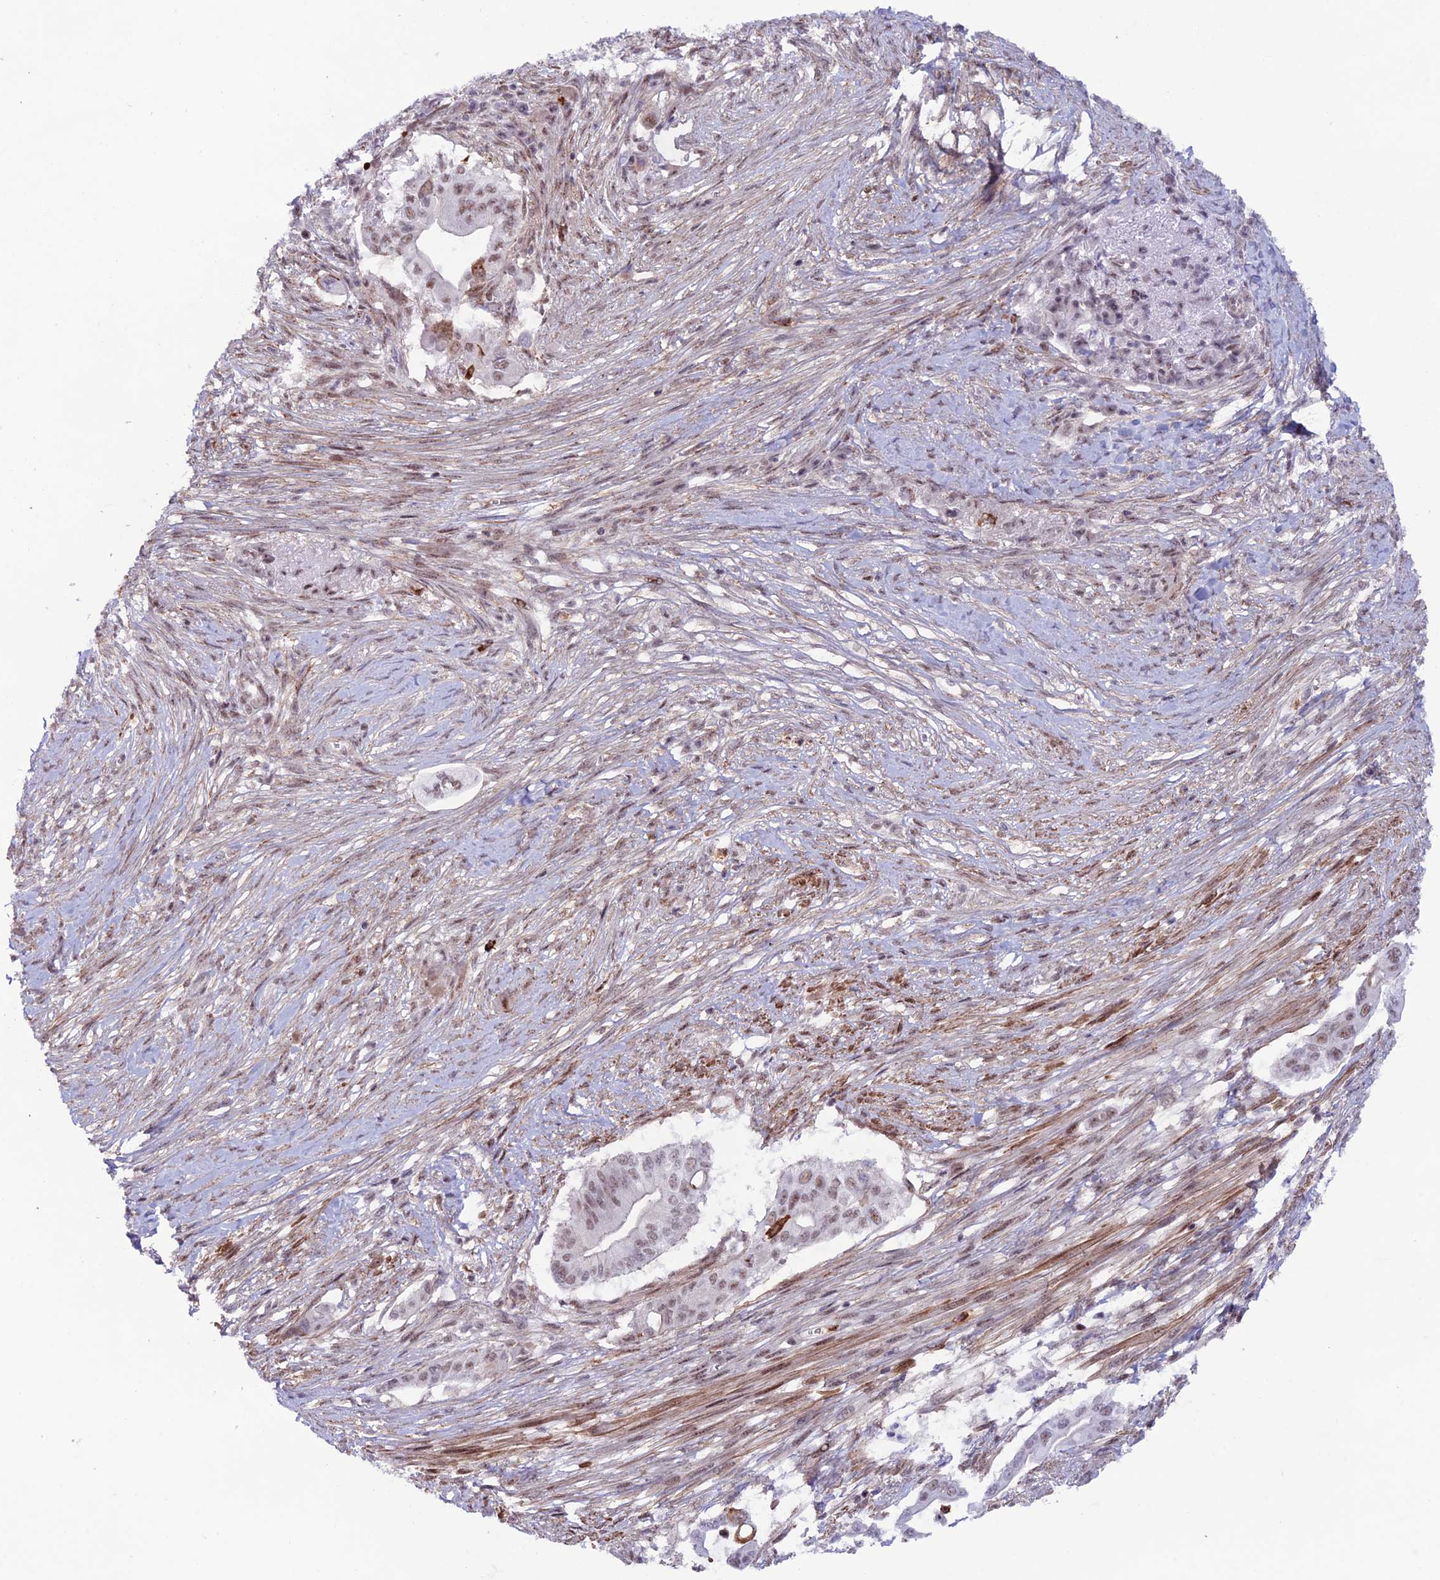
{"staining": {"intensity": "moderate", "quantity": "25%-75%", "location": "nuclear"}, "tissue": "pancreatic cancer", "cell_type": "Tumor cells", "image_type": "cancer", "snomed": [{"axis": "morphology", "description": "Adenocarcinoma, NOS"}, {"axis": "topography", "description": "Pancreas"}], "caption": "Brown immunohistochemical staining in pancreatic adenocarcinoma displays moderate nuclear positivity in about 25%-75% of tumor cells. (Stains: DAB in brown, nuclei in blue, Microscopy: brightfield microscopy at high magnification).", "gene": "COL6A6", "patient": {"sex": "male", "age": 68}}